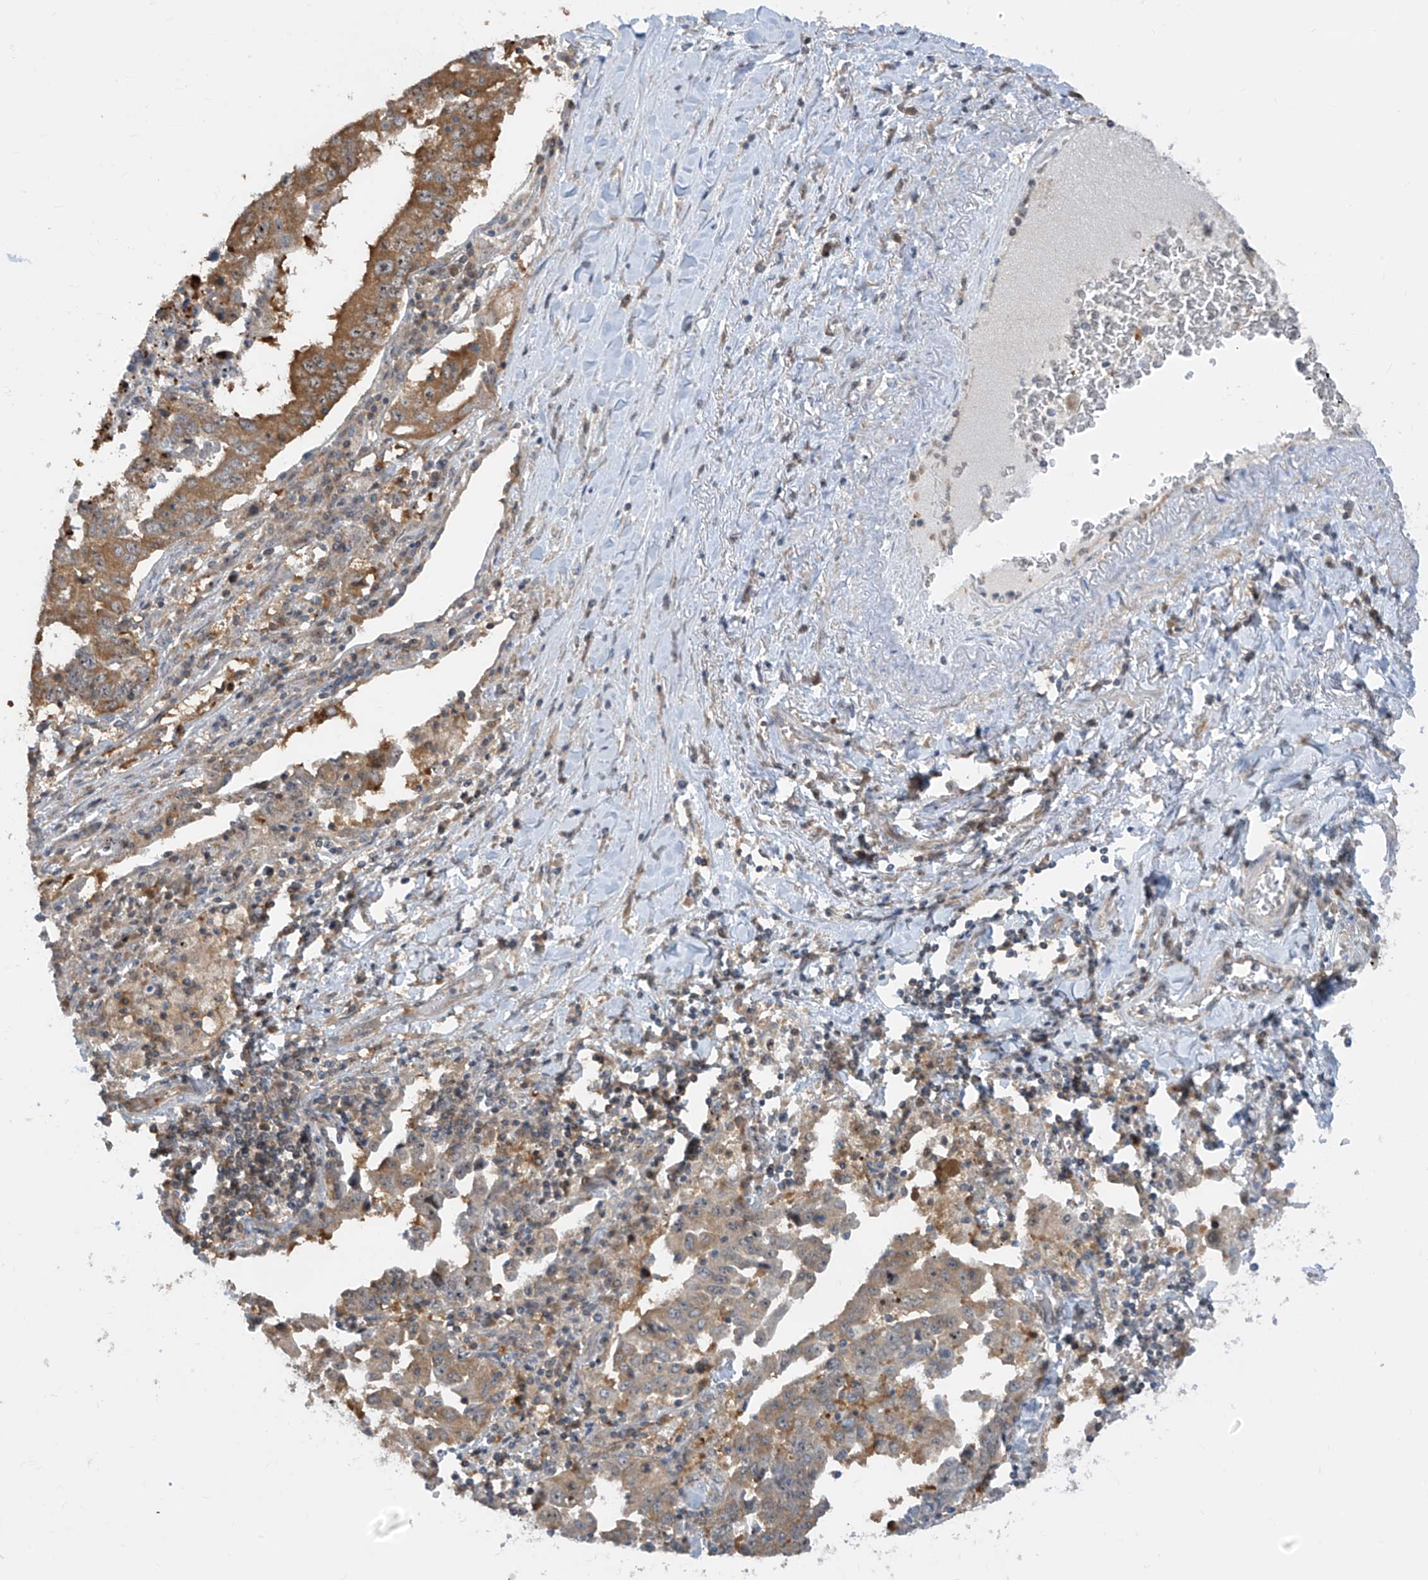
{"staining": {"intensity": "moderate", "quantity": ">75%", "location": "cytoplasmic/membranous"}, "tissue": "lung cancer", "cell_type": "Tumor cells", "image_type": "cancer", "snomed": [{"axis": "morphology", "description": "Adenocarcinoma, NOS"}, {"axis": "topography", "description": "Lung"}], "caption": "DAB (3,3'-diaminobenzidine) immunohistochemical staining of adenocarcinoma (lung) demonstrates moderate cytoplasmic/membranous protein expression in about >75% of tumor cells. The staining is performed using DAB (3,3'-diaminobenzidine) brown chromogen to label protein expression. The nuclei are counter-stained blue using hematoxylin.", "gene": "TTC38", "patient": {"sex": "female", "age": 51}}